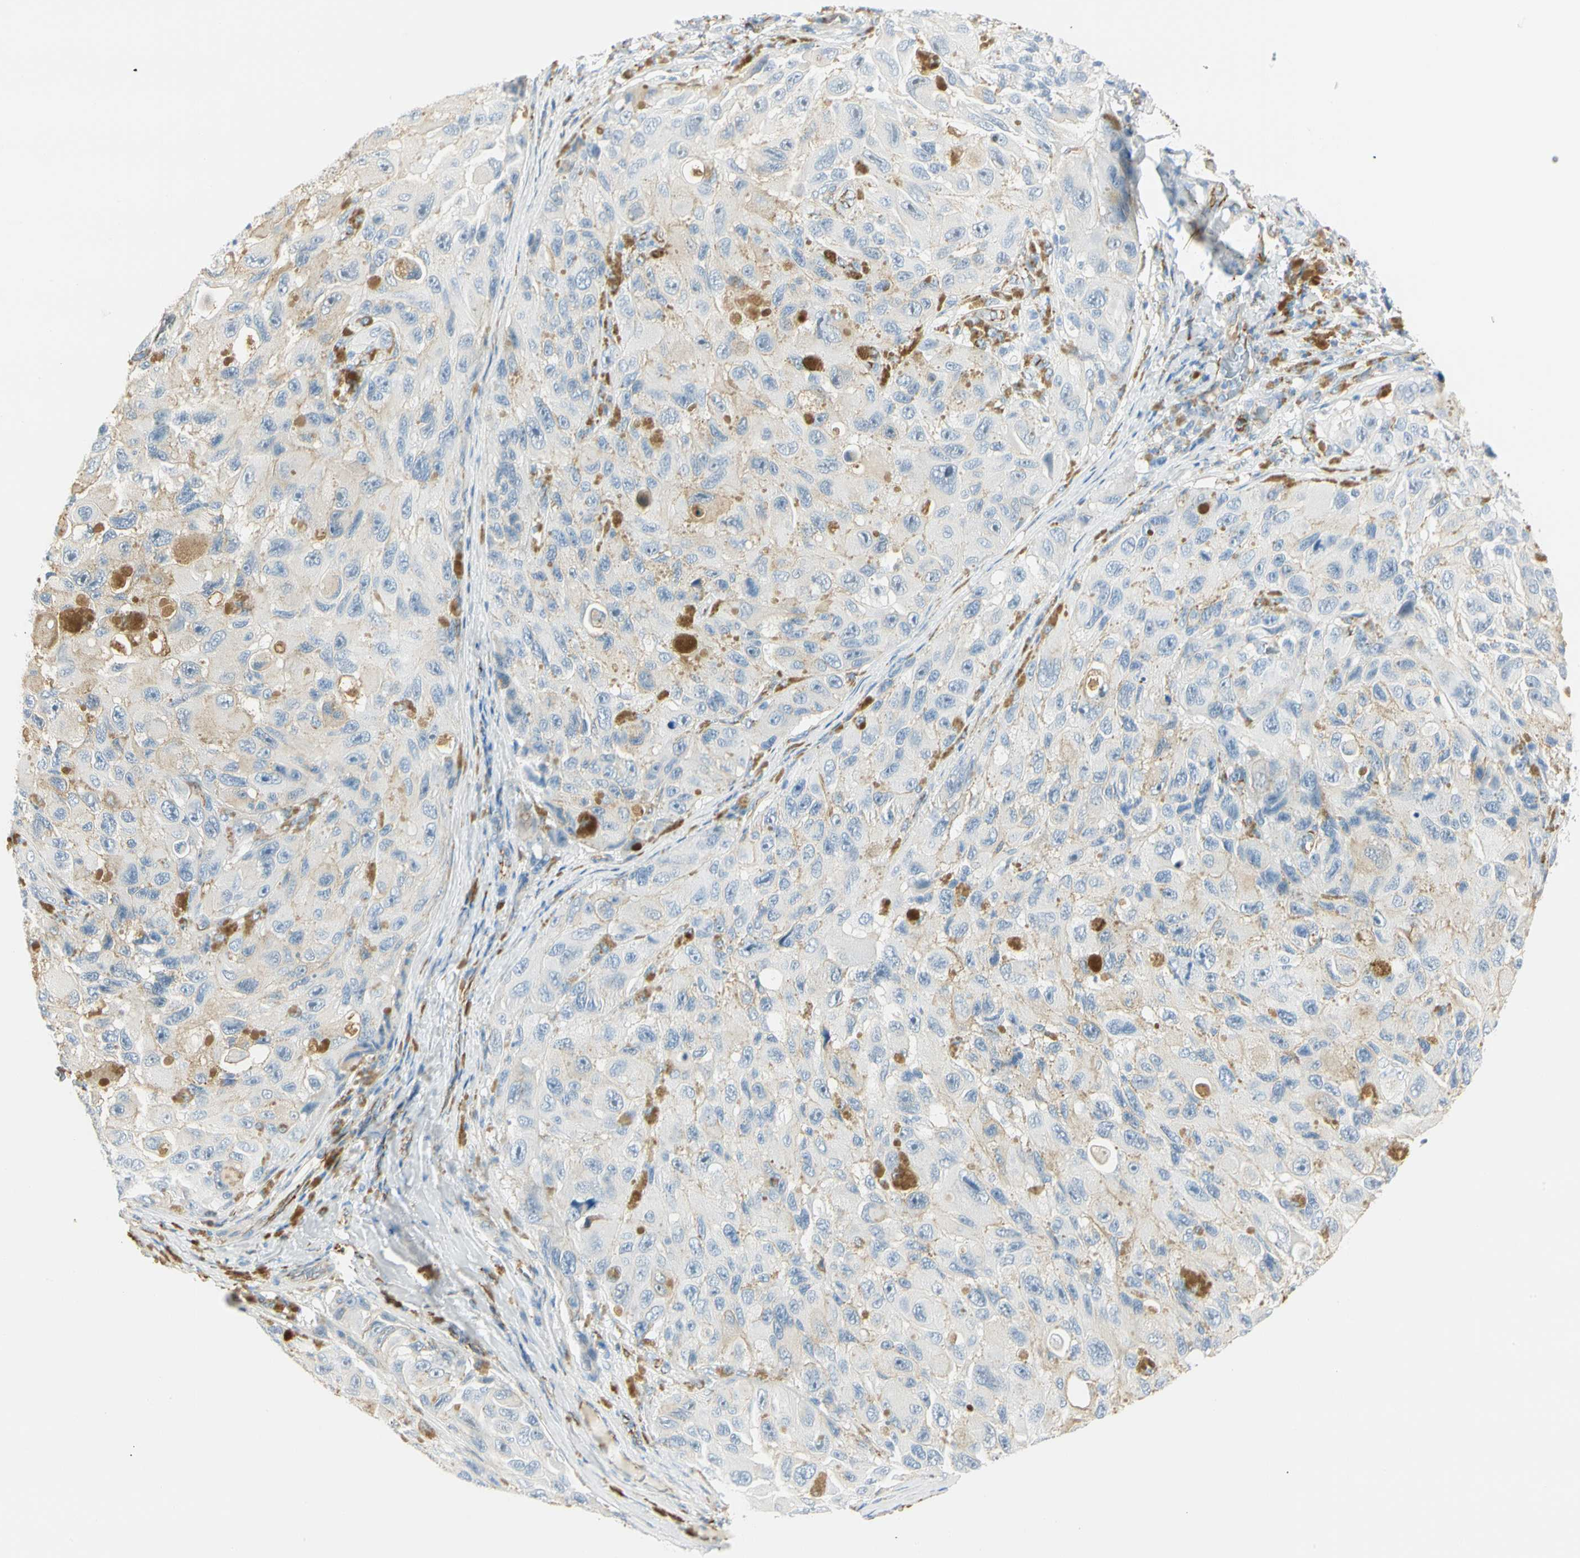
{"staining": {"intensity": "weak", "quantity": "25%-75%", "location": "cytoplasmic/membranous"}, "tissue": "melanoma", "cell_type": "Tumor cells", "image_type": "cancer", "snomed": [{"axis": "morphology", "description": "Malignant melanoma, NOS"}, {"axis": "topography", "description": "Skin"}], "caption": "High-power microscopy captured an IHC image of melanoma, revealing weak cytoplasmic/membranous positivity in approximately 25%-75% of tumor cells.", "gene": "VPS9D1", "patient": {"sex": "female", "age": 73}}